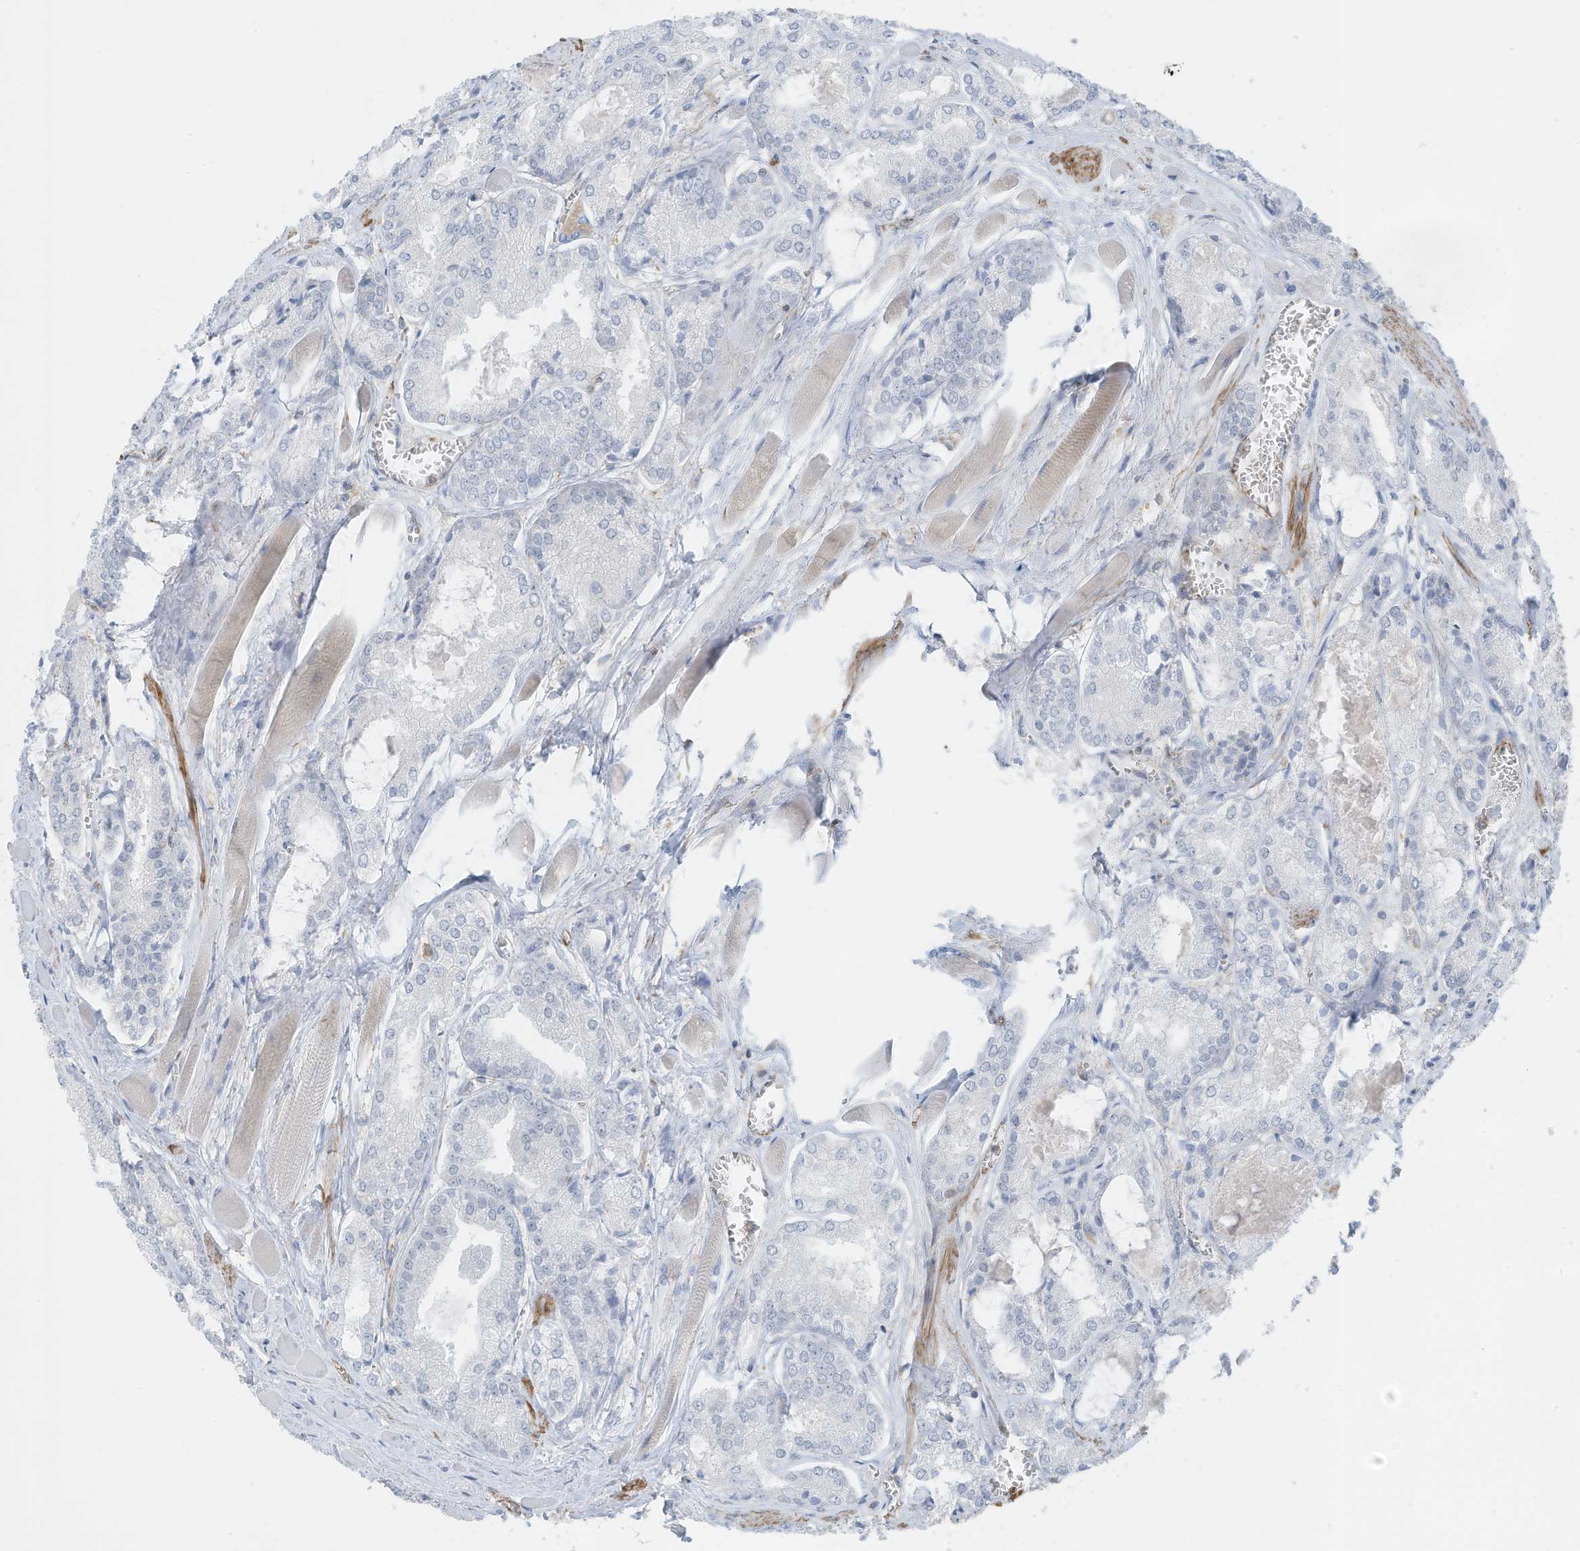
{"staining": {"intensity": "negative", "quantity": "none", "location": "none"}, "tissue": "prostate cancer", "cell_type": "Tumor cells", "image_type": "cancer", "snomed": [{"axis": "morphology", "description": "Adenocarcinoma, Low grade"}, {"axis": "topography", "description": "Prostate"}], "caption": "Immunohistochemistry (IHC) of prostate cancer (low-grade adenocarcinoma) displays no positivity in tumor cells.", "gene": "ZNF846", "patient": {"sex": "male", "age": 67}}